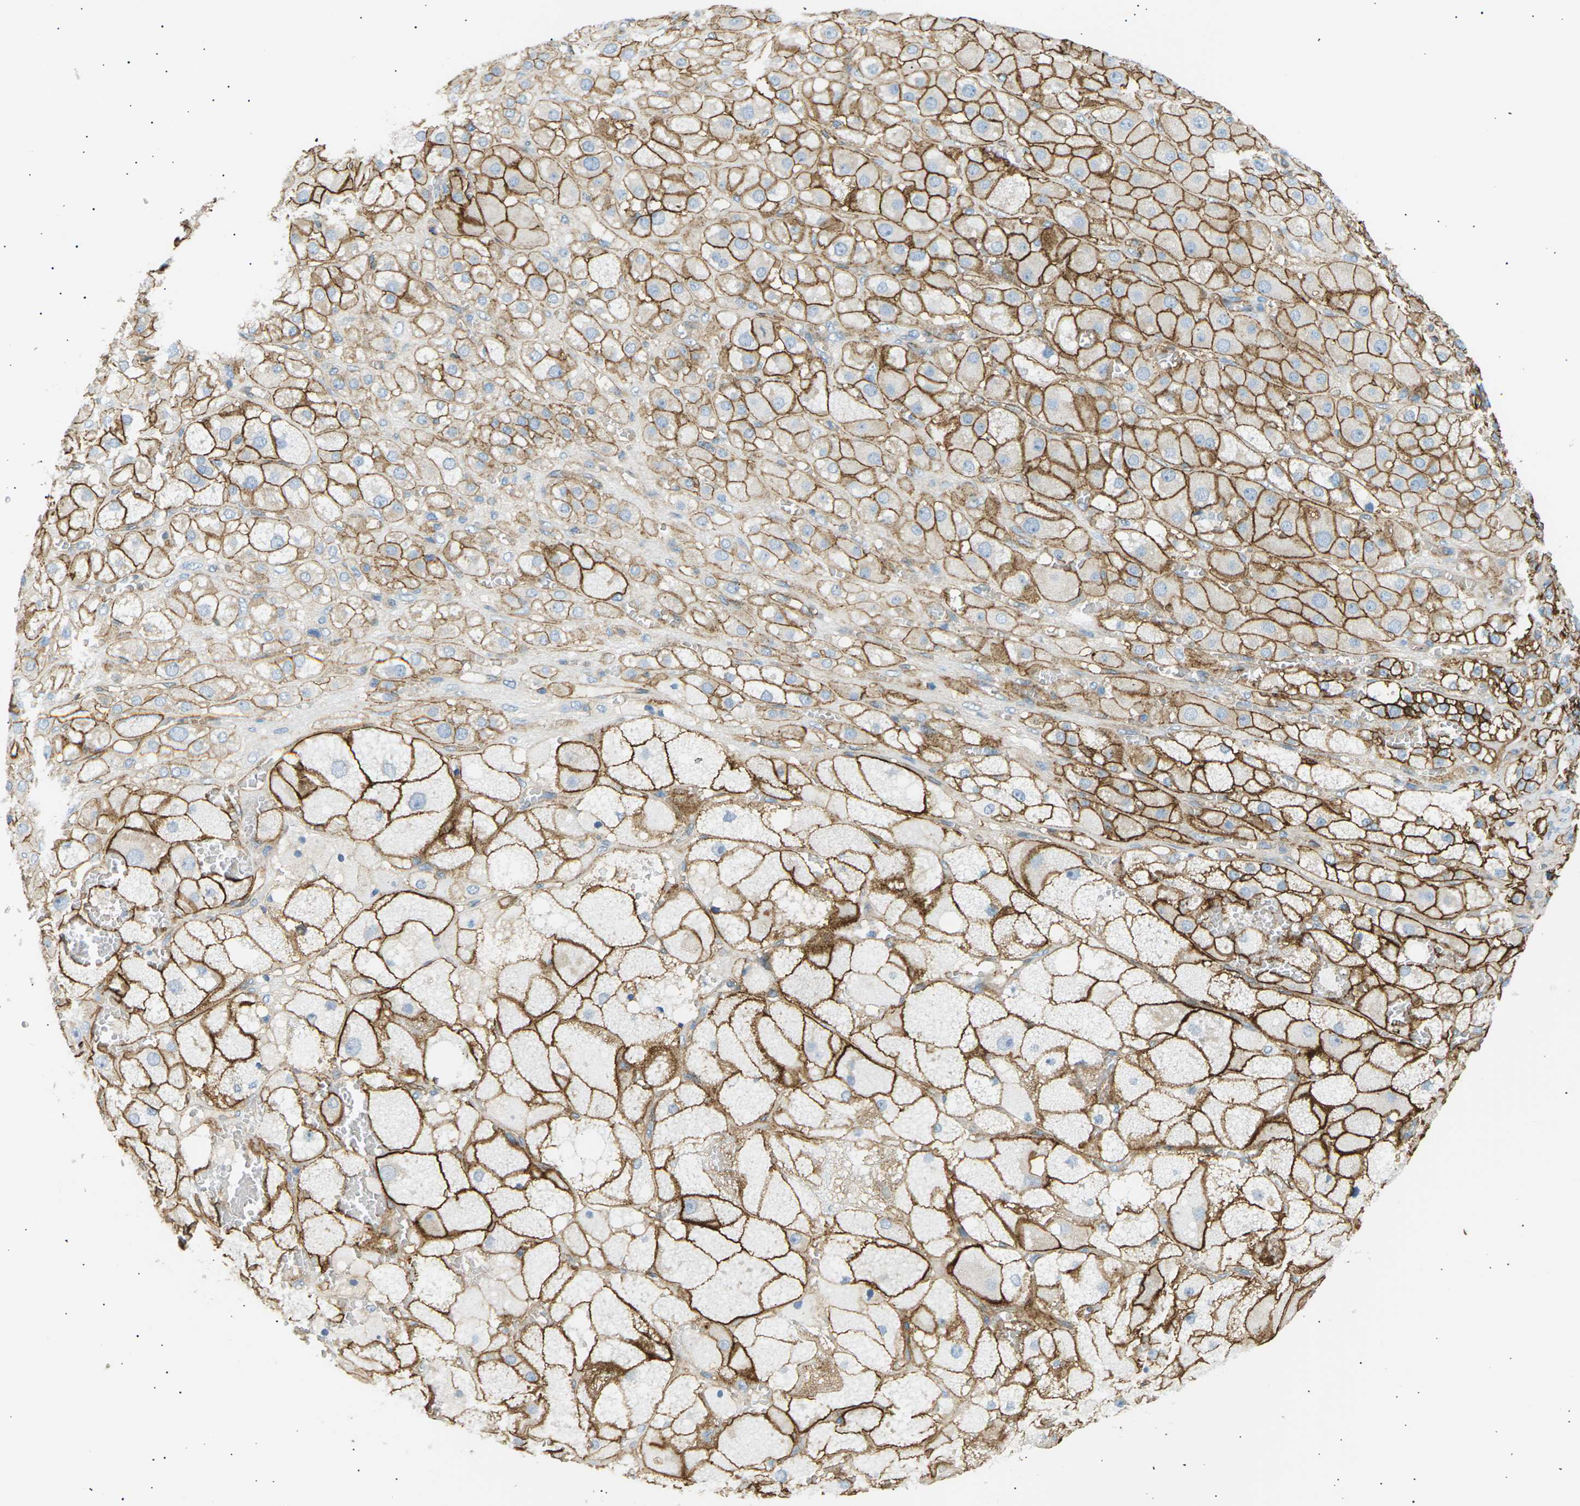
{"staining": {"intensity": "strong", "quantity": ">75%", "location": "cytoplasmic/membranous"}, "tissue": "adrenal gland", "cell_type": "Glandular cells", "image_type": "normal", "snomed": [{"axis": "morphology", "description": "Normal tissue, NOS"}, {"axis": "topography", "description": "Adrenal gland"}], "caption": "Adrenal gland stained with immunohistochemistry exhibits strong cytoplasmic/membranous expression in approximately >75% of glandular cells.", "gene": "ATP2B4", "patient": {"sex": "female", "age": 47}}